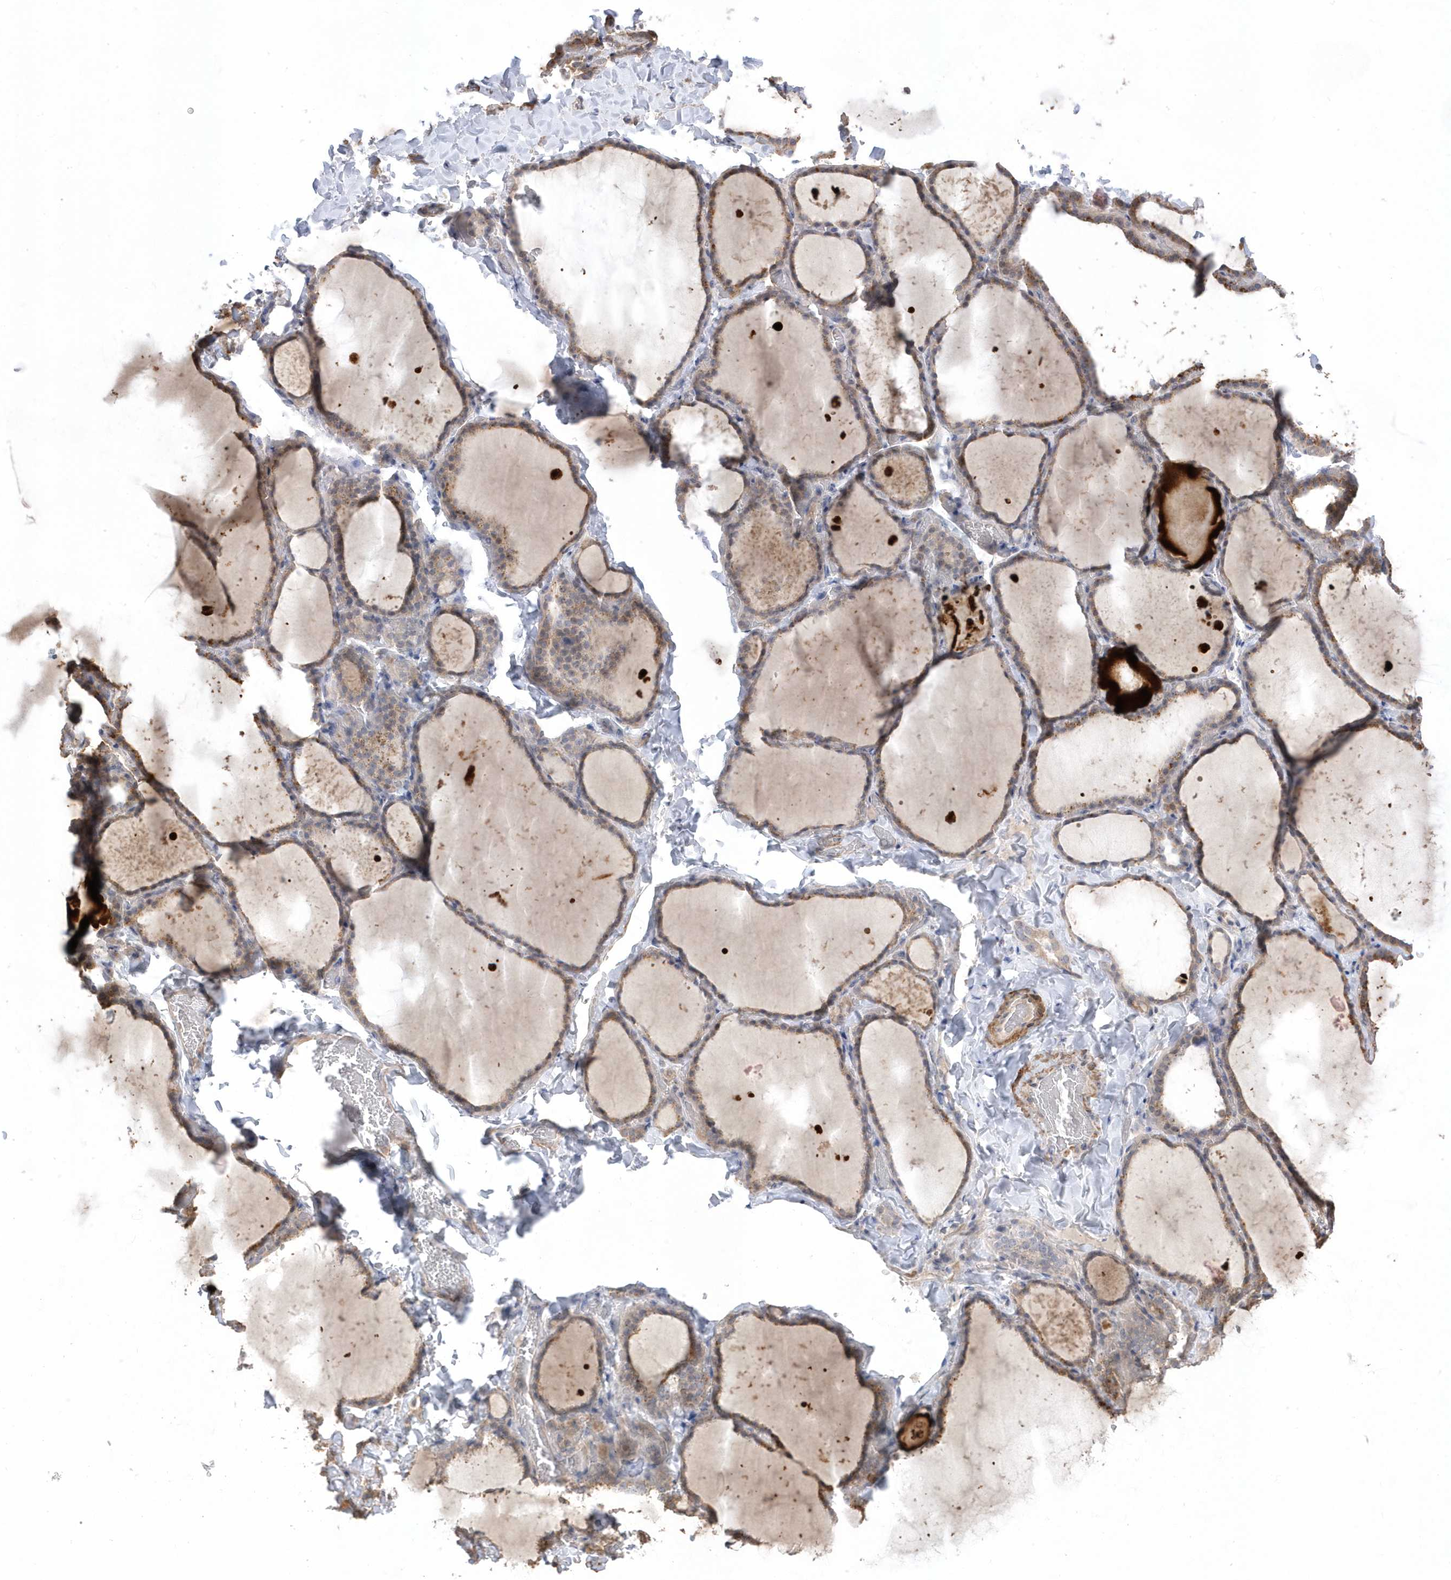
{"staining": {"intensity": "moderate", "quantity": ">75%", "location": "cytoplasmic/membranous"}, "tissue": "thyroid gland", "cell_type": "Glandular cells", "image_type": "normal", "snomed": [{"axis": "morphology", "description": "Normal tissue, NOS"}, {"axis": "topography", "description": "Thyroid gland"}], "caption": "Normal thyroid gland was stained to show a protein in brown. There is medium levels of moderate cytoplasmic/membranous positivity in approximately >75% of glandular cells.", "gene": "GTPBP6", "patient": {"sex": "female", "age": 22}}